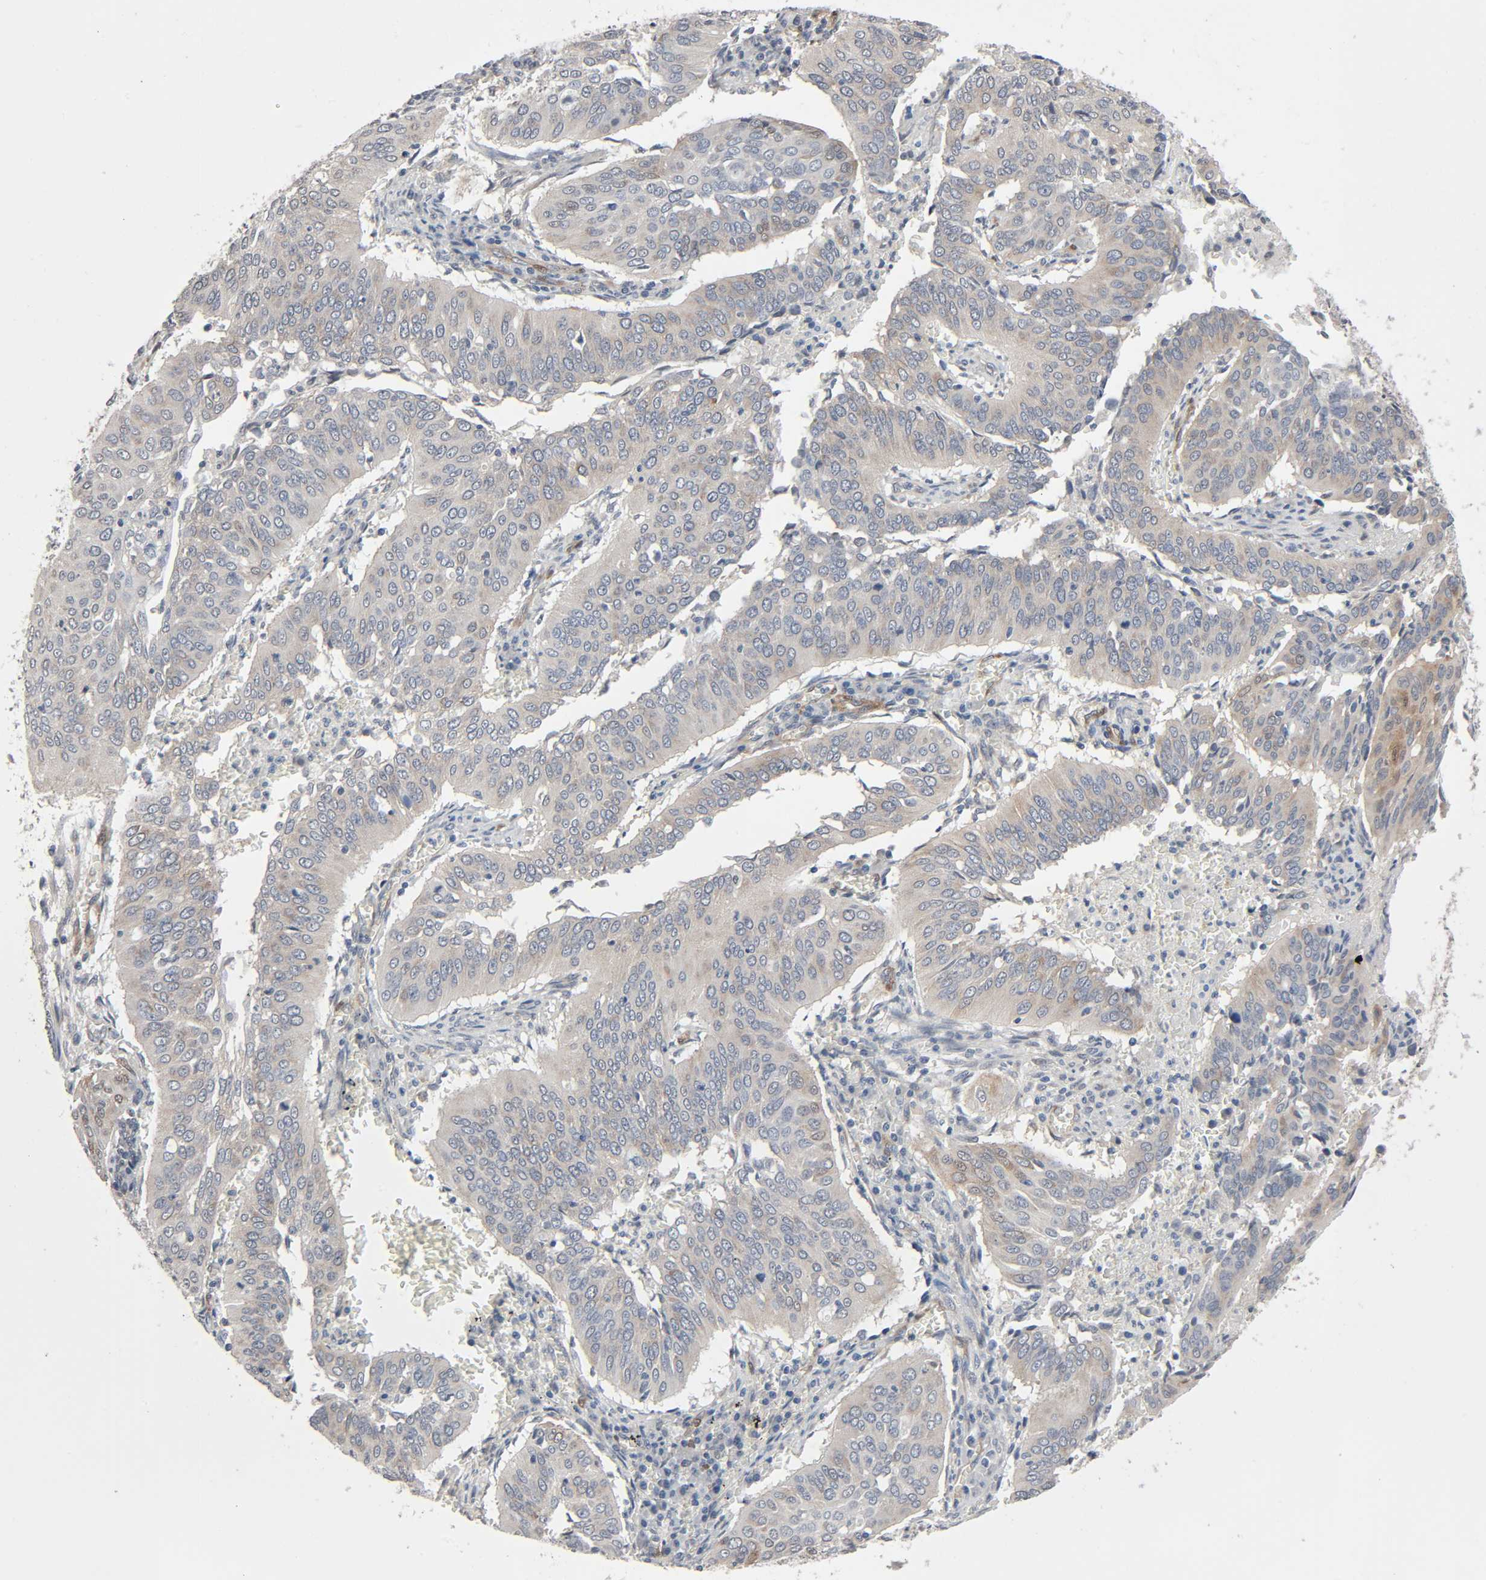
{"staining": {"intensity": "weak", "quantity": ">75%", "location": "cytoplasmic/membranous"}, "tissue": "cervical cancer", "cell_type": "Tumor cells", "image_type": "cancer", "snomed": [{"axis": "morphology", "description": "Squamous cell carcinoma, NOS"}, {"axis": "topography", "description": "Cervix"}], "caption": "This photomicrograph shows immunohistochemistry (IHC) staining of human squamous cell carcinoma (cervical), with low weak cytoplasmic/membranous positivity in approximately >75% of tumor cells.", "gene": "PTK2", "patient": {"sex": "female", "age": 39}}